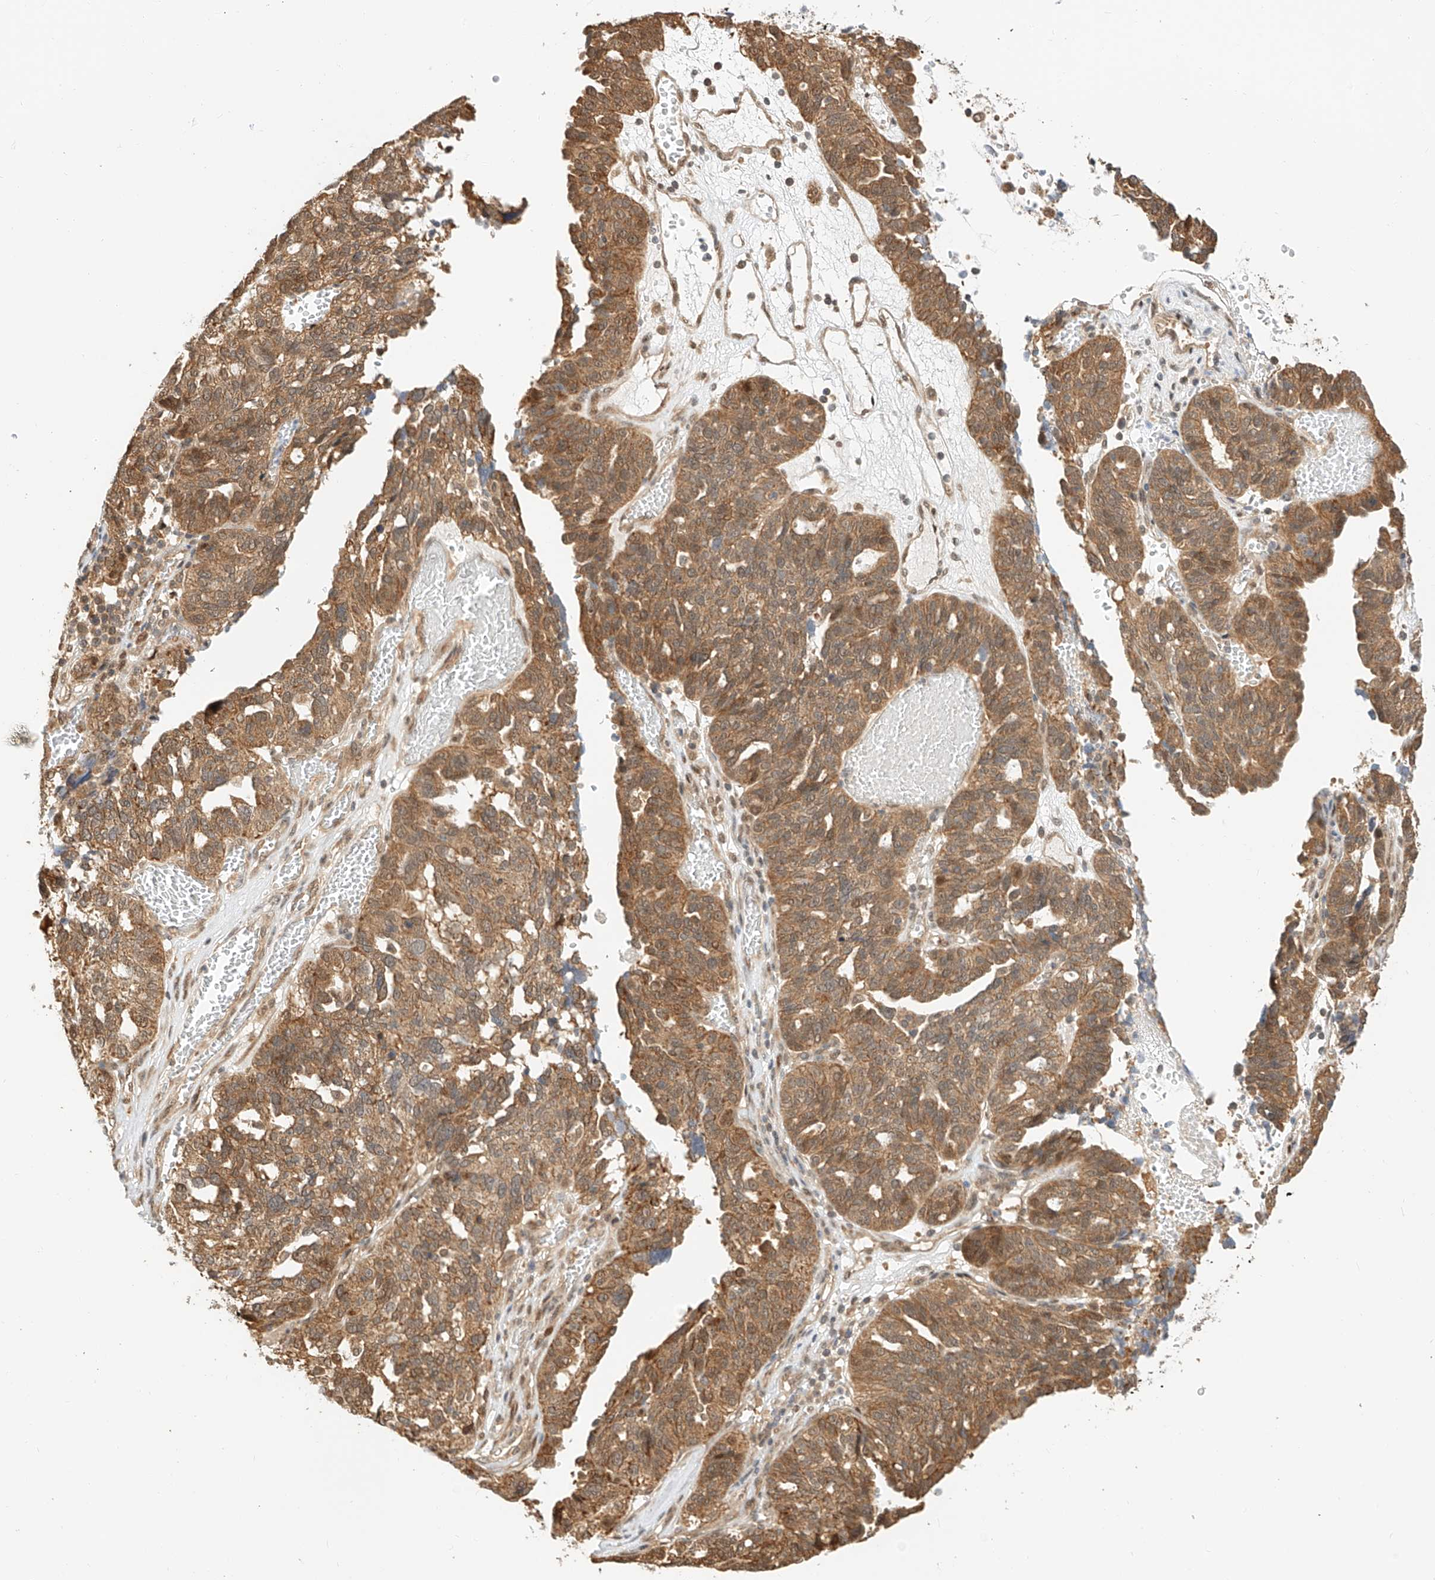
{"staining": {"intensity": "moderate", "quantity": ">75%", "location": "cytoplasmic/membranous"}, "tissue": "ovarian cancer", "cell_type": "Tumor cells", "image_type": "cancer", "snomed": [{"axis": "morphology", "description": "Cystadenocarcinoma, serous, NOS"}, {"axis": "topography", "description": "Ovary"}], "caption": "Protein staining of serous cystadenocarcinoma (ovarian) tissue shows moderate cytoplasmic/membranous positivity in approximately >75% of tumor cells. Using DAB (3,3'-diaminobenzidine) (brown) and hematoxylin (blue) stains, captured at high magnification using brightfield microscopy.", "gene": "EIF4H", "patient": {"sex": "female", "age": 59}}